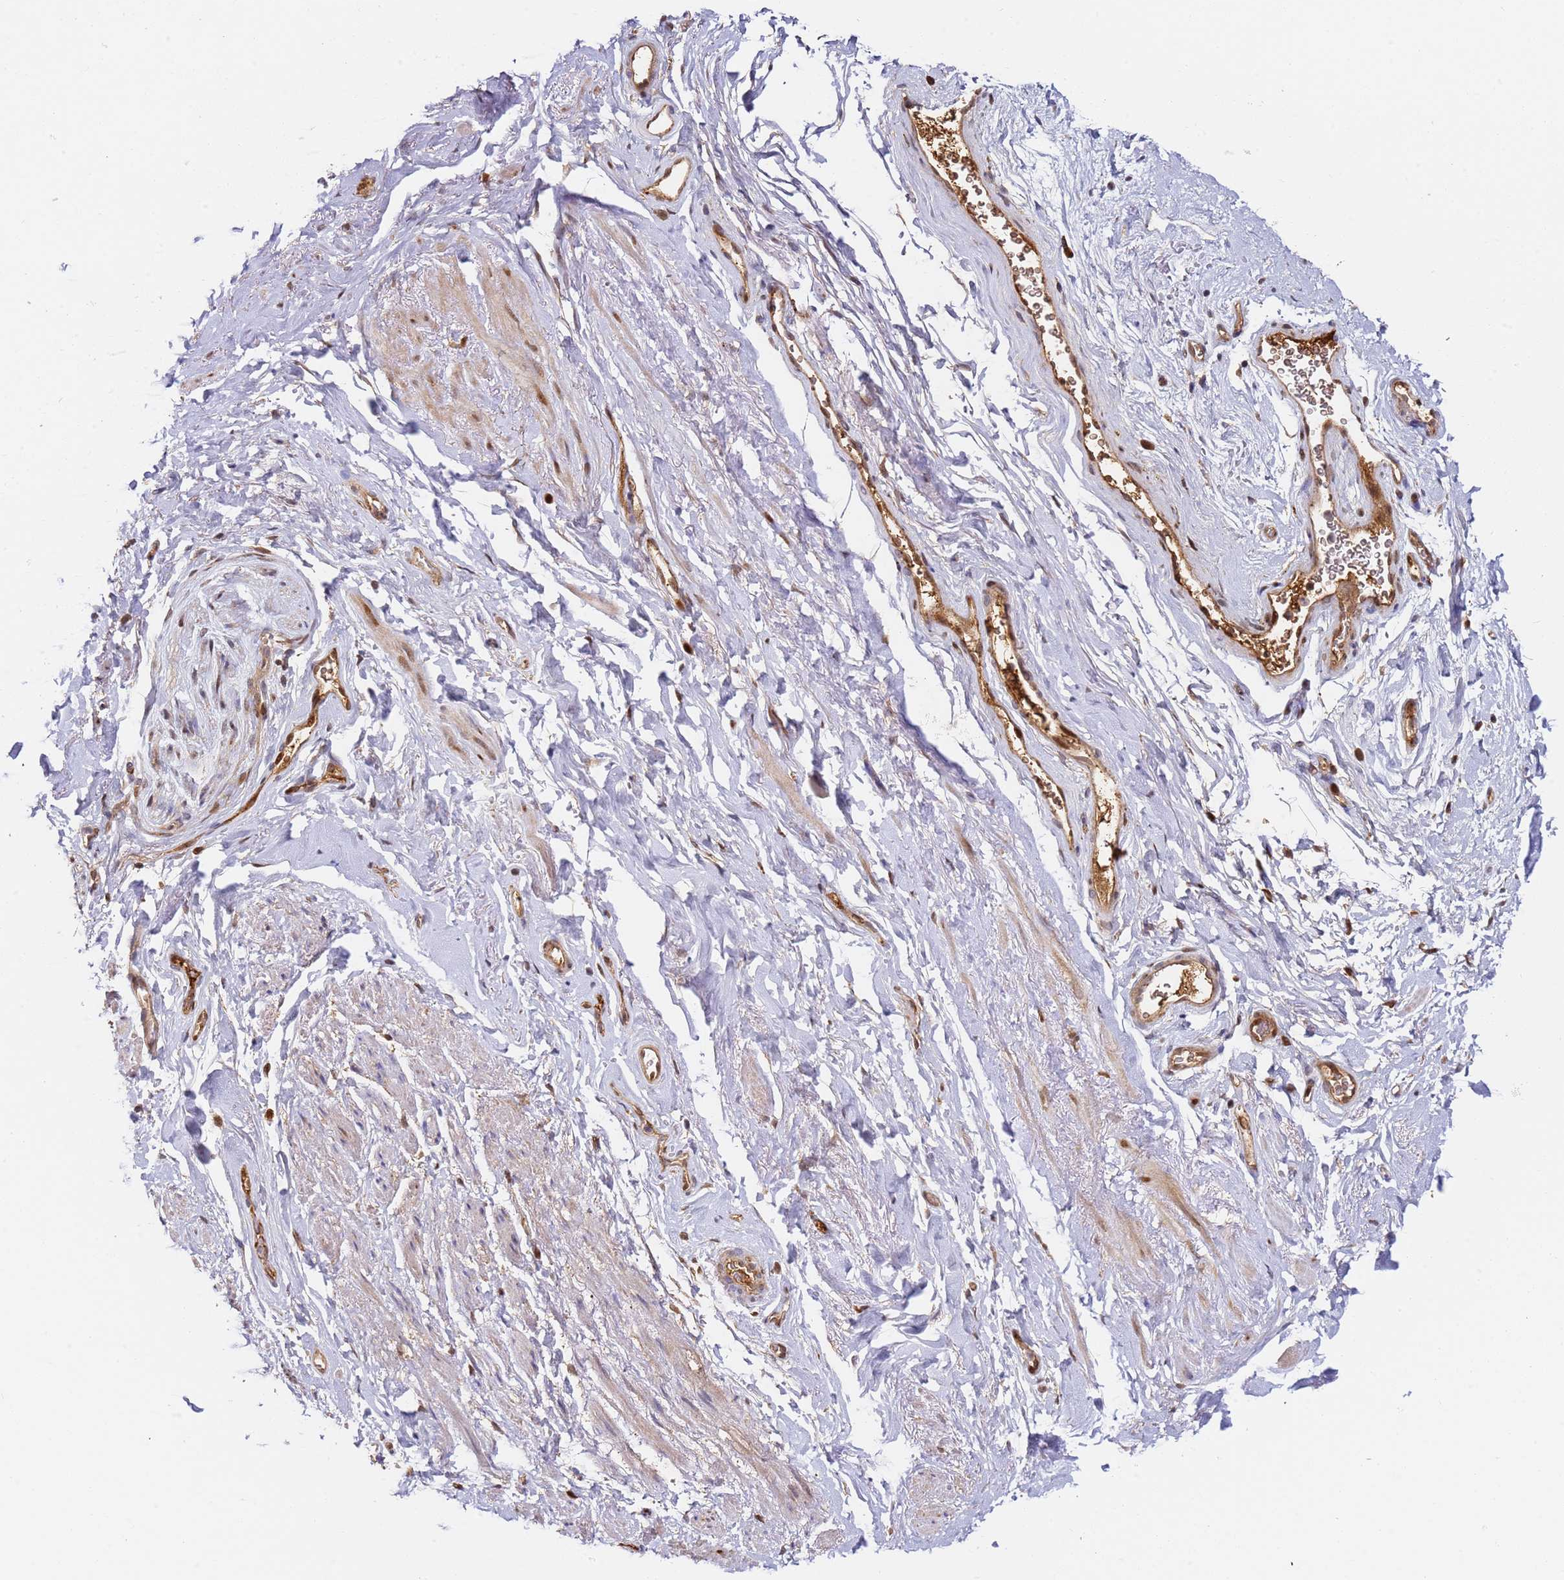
{"staining": {"intensity": "moderate", "quantity": "<25%", "location": "cytoplasmic/membranous,nuclear"}, "tissue": "smooth muscle", "cell_type": "Smooth muscle cells", "image_type": "normal", "snomed": [{"axis": "morphology", "description": "Normal tissue, NOS"}, {"axis": "topography", "description": "Smooth muscle"}, {"axis": "topography", "description": "Peripheral nerve tissue"}], "caption": "Immunohistochemistry (DAB (3,3'-diaminobenzidine)) staining of unremarkable smooth muscle reveals moderate cytoplasmic/membranous,nuclear protein staining in approximately <25% of smooth muscle cells.", "gene": "SMOX", "patient": {"sex": "male", "age": 69}}